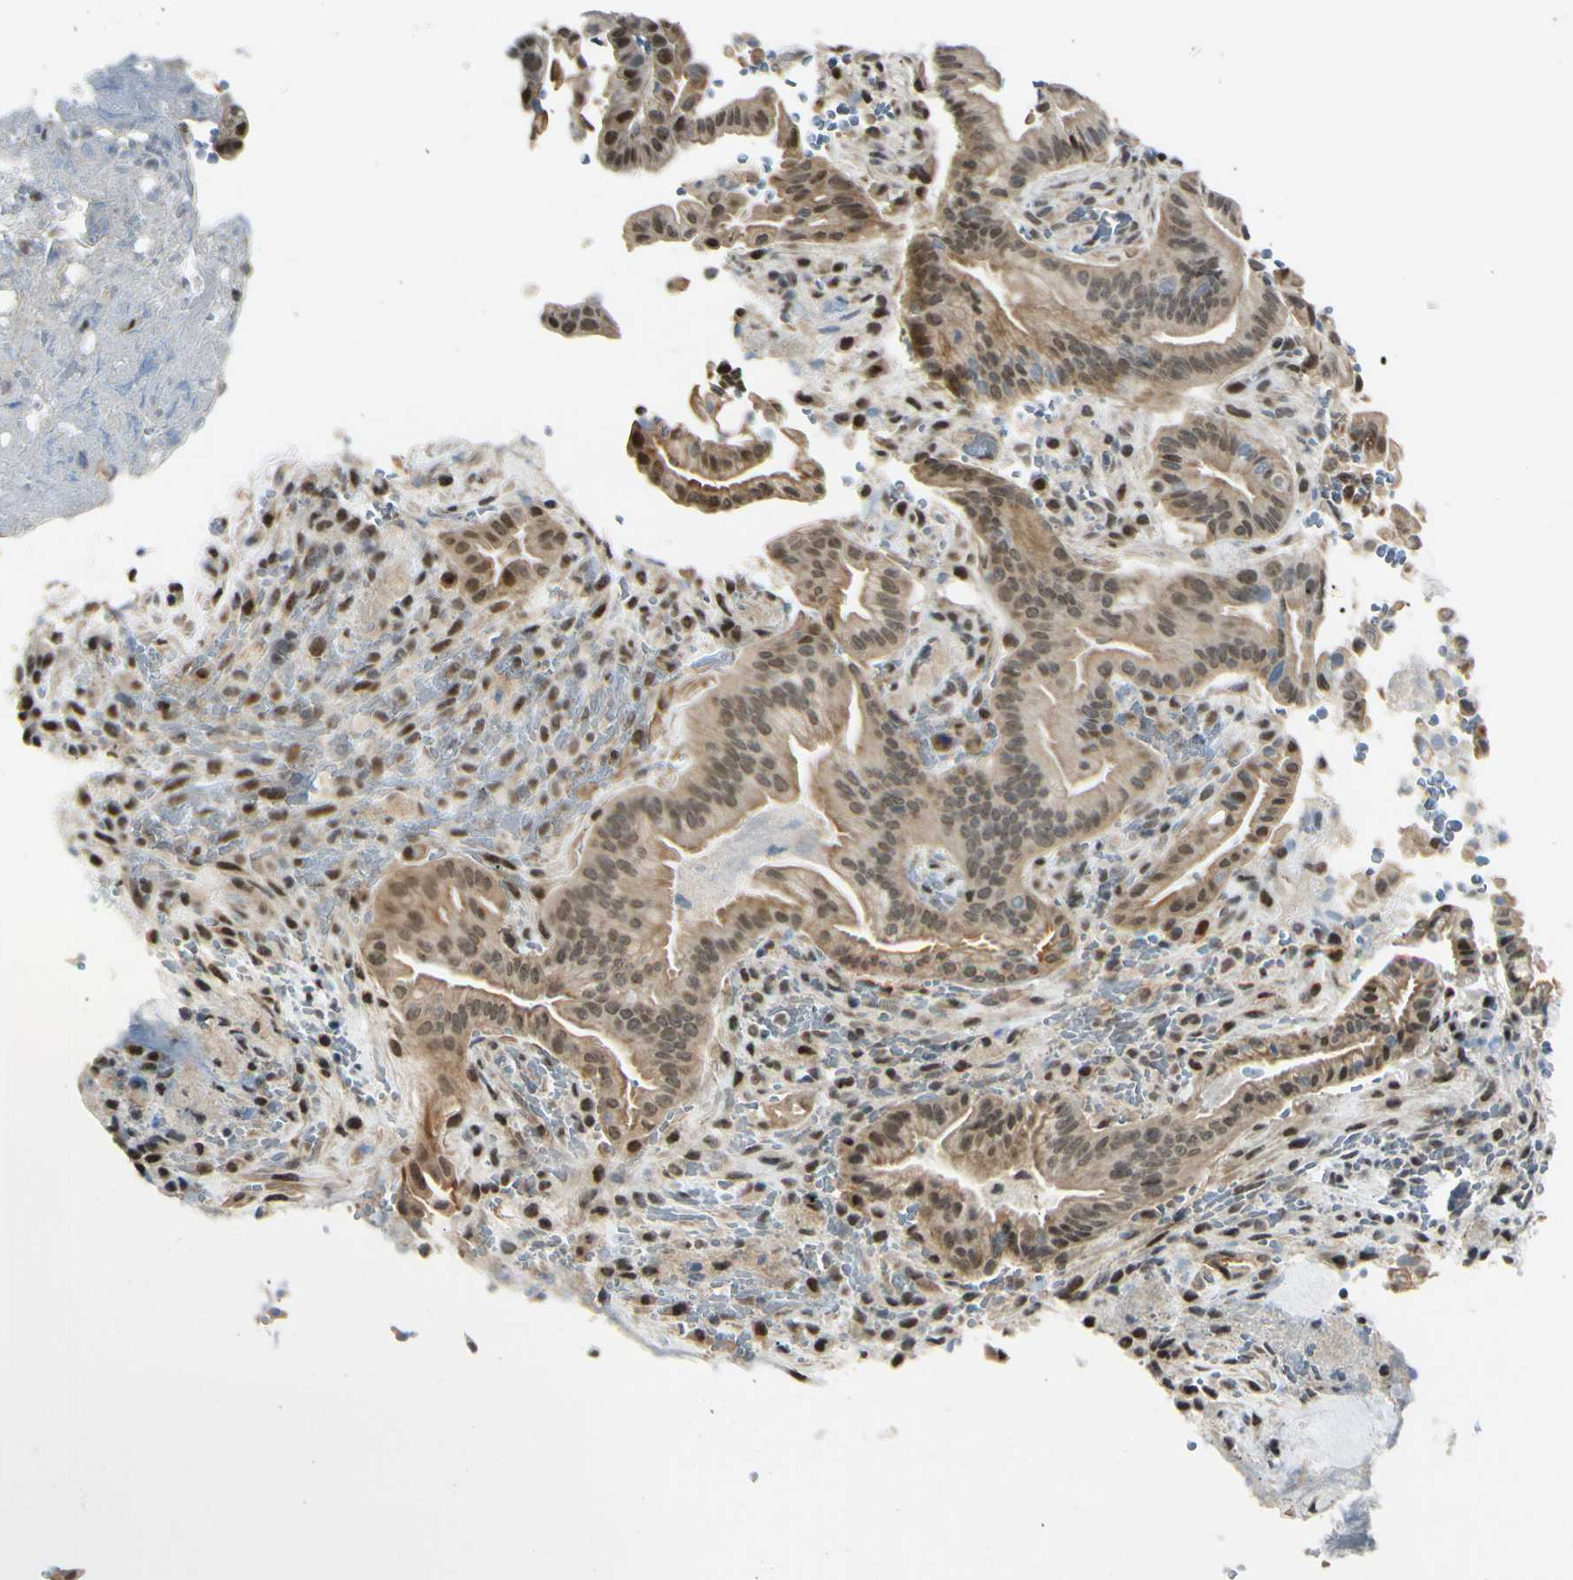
{"staining": {"intensity": "moderate", "quantity": ">75%", "location": "cytoplasmic/membranous,nuclear"}, "tissue": "liver cancer", "cell_type": "Tumor cells", "image_type": "cancer", "snomed": [{"axis": "morphology", "description": "Cholangiocarcinoma"}, {"axis": "topography", "description": "Liver"}], "caption": "This photomicrograph reveals immunohistochemistry staining of liver cancer (cholangiocarcinoma), with medium moderate cytoplasmic/membranous and nuclear positivity in approximately >75% of tumor cells.", "gene": "SUFU", "patient": {"sex": "female", "age": 68}}